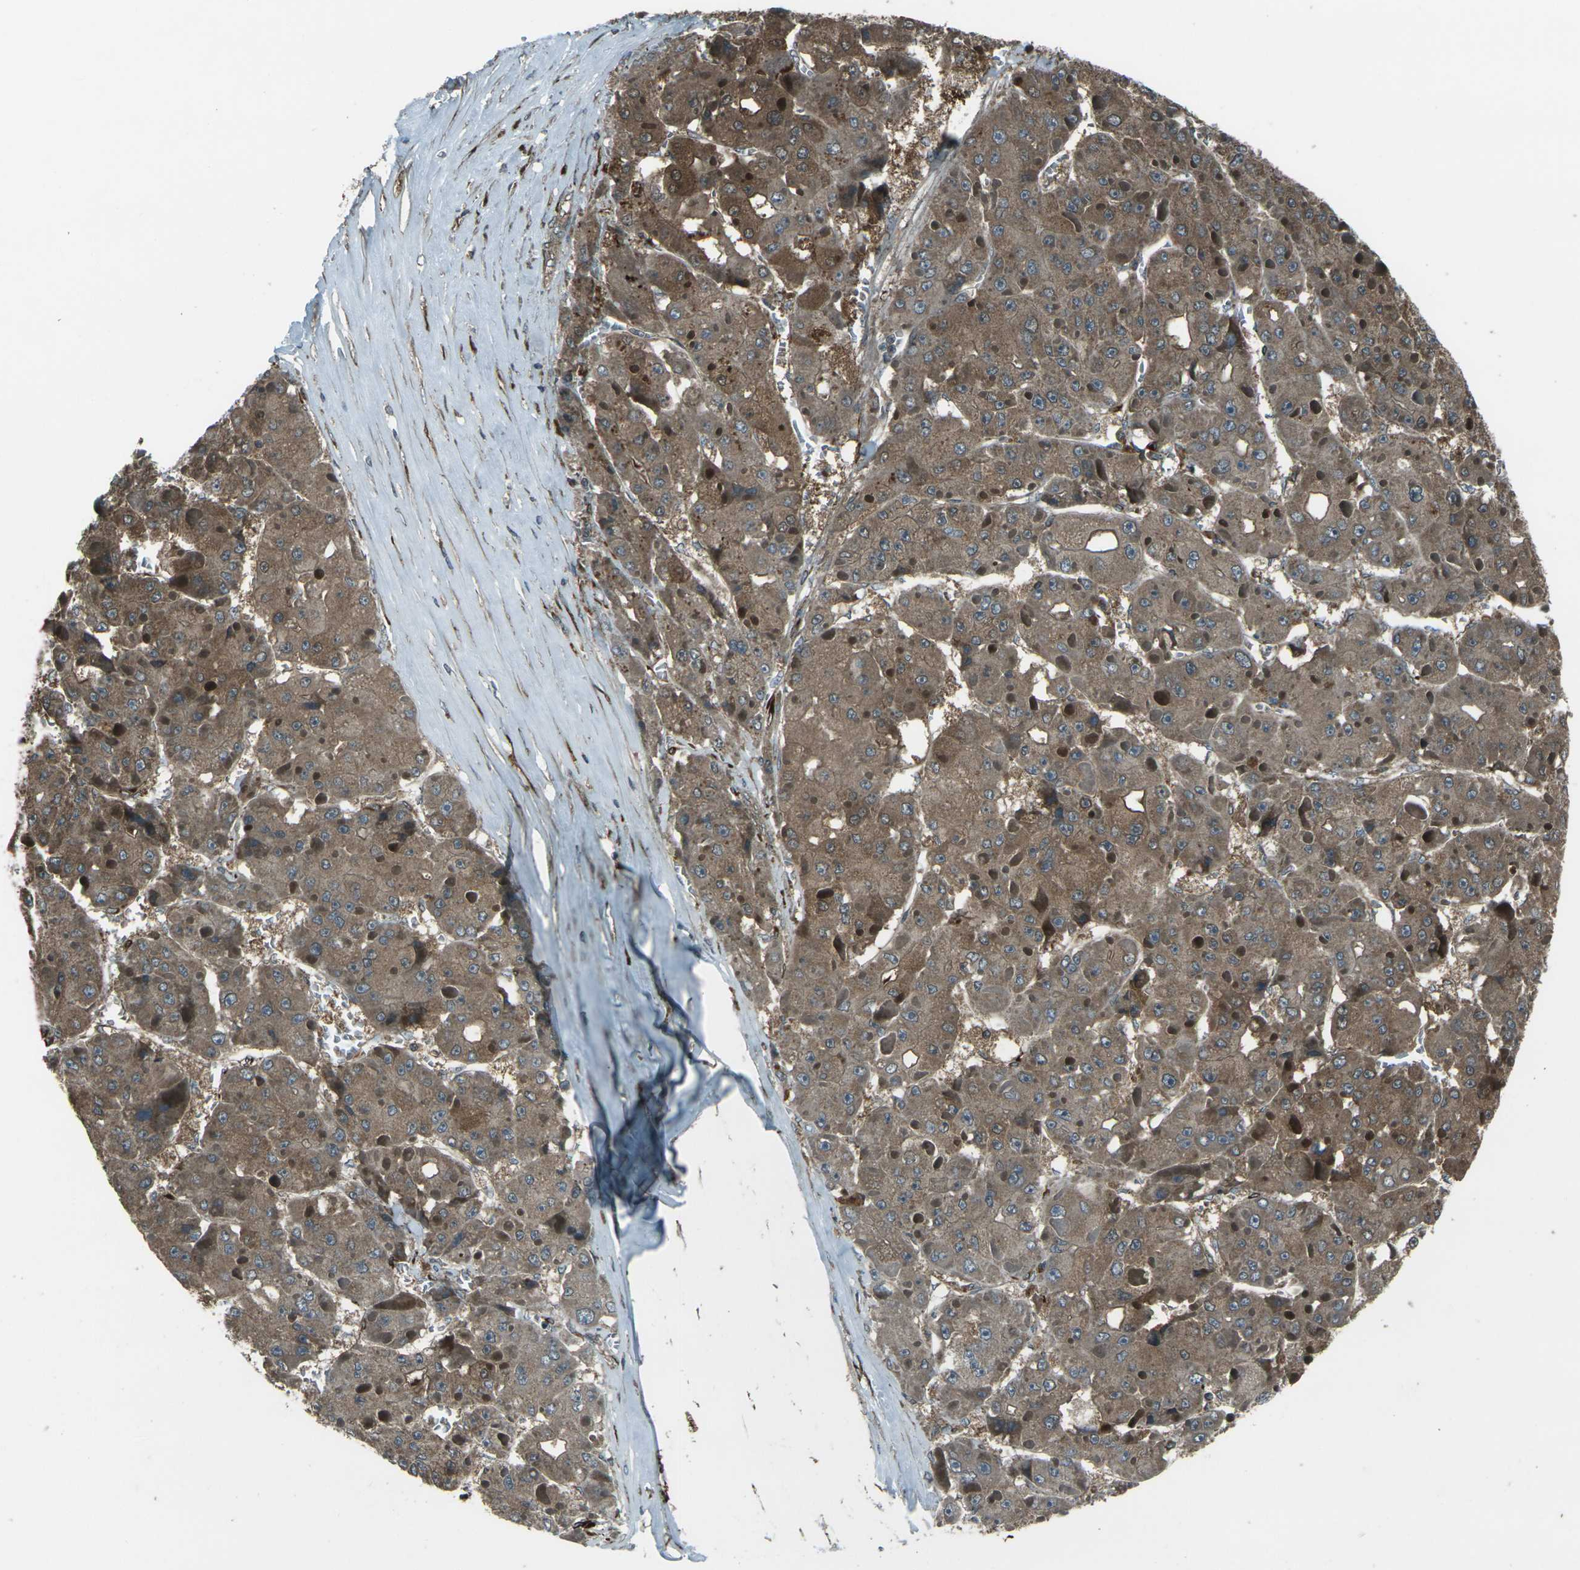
{"staining": {"intensity": "moderate", "quantity": ">75%", "location": "cytoplasmic/membranous"}, "tissue": "liver cancer", "cell_type": "Tumor cells", "image_type": "cancer", "snomed": [{"axis": "morphology", "description": "Carcinoma, Hepatocellular, NOS"}, {"axis": "topography", "description": "Liver"}], "caption": "An image of human liver cancer stained for a protein reveals moderate cytoplasmic/membranous brown staining in tumor cells.", "gene": "LSMEM1", "patient": {"sex": "female", "age": 73}}